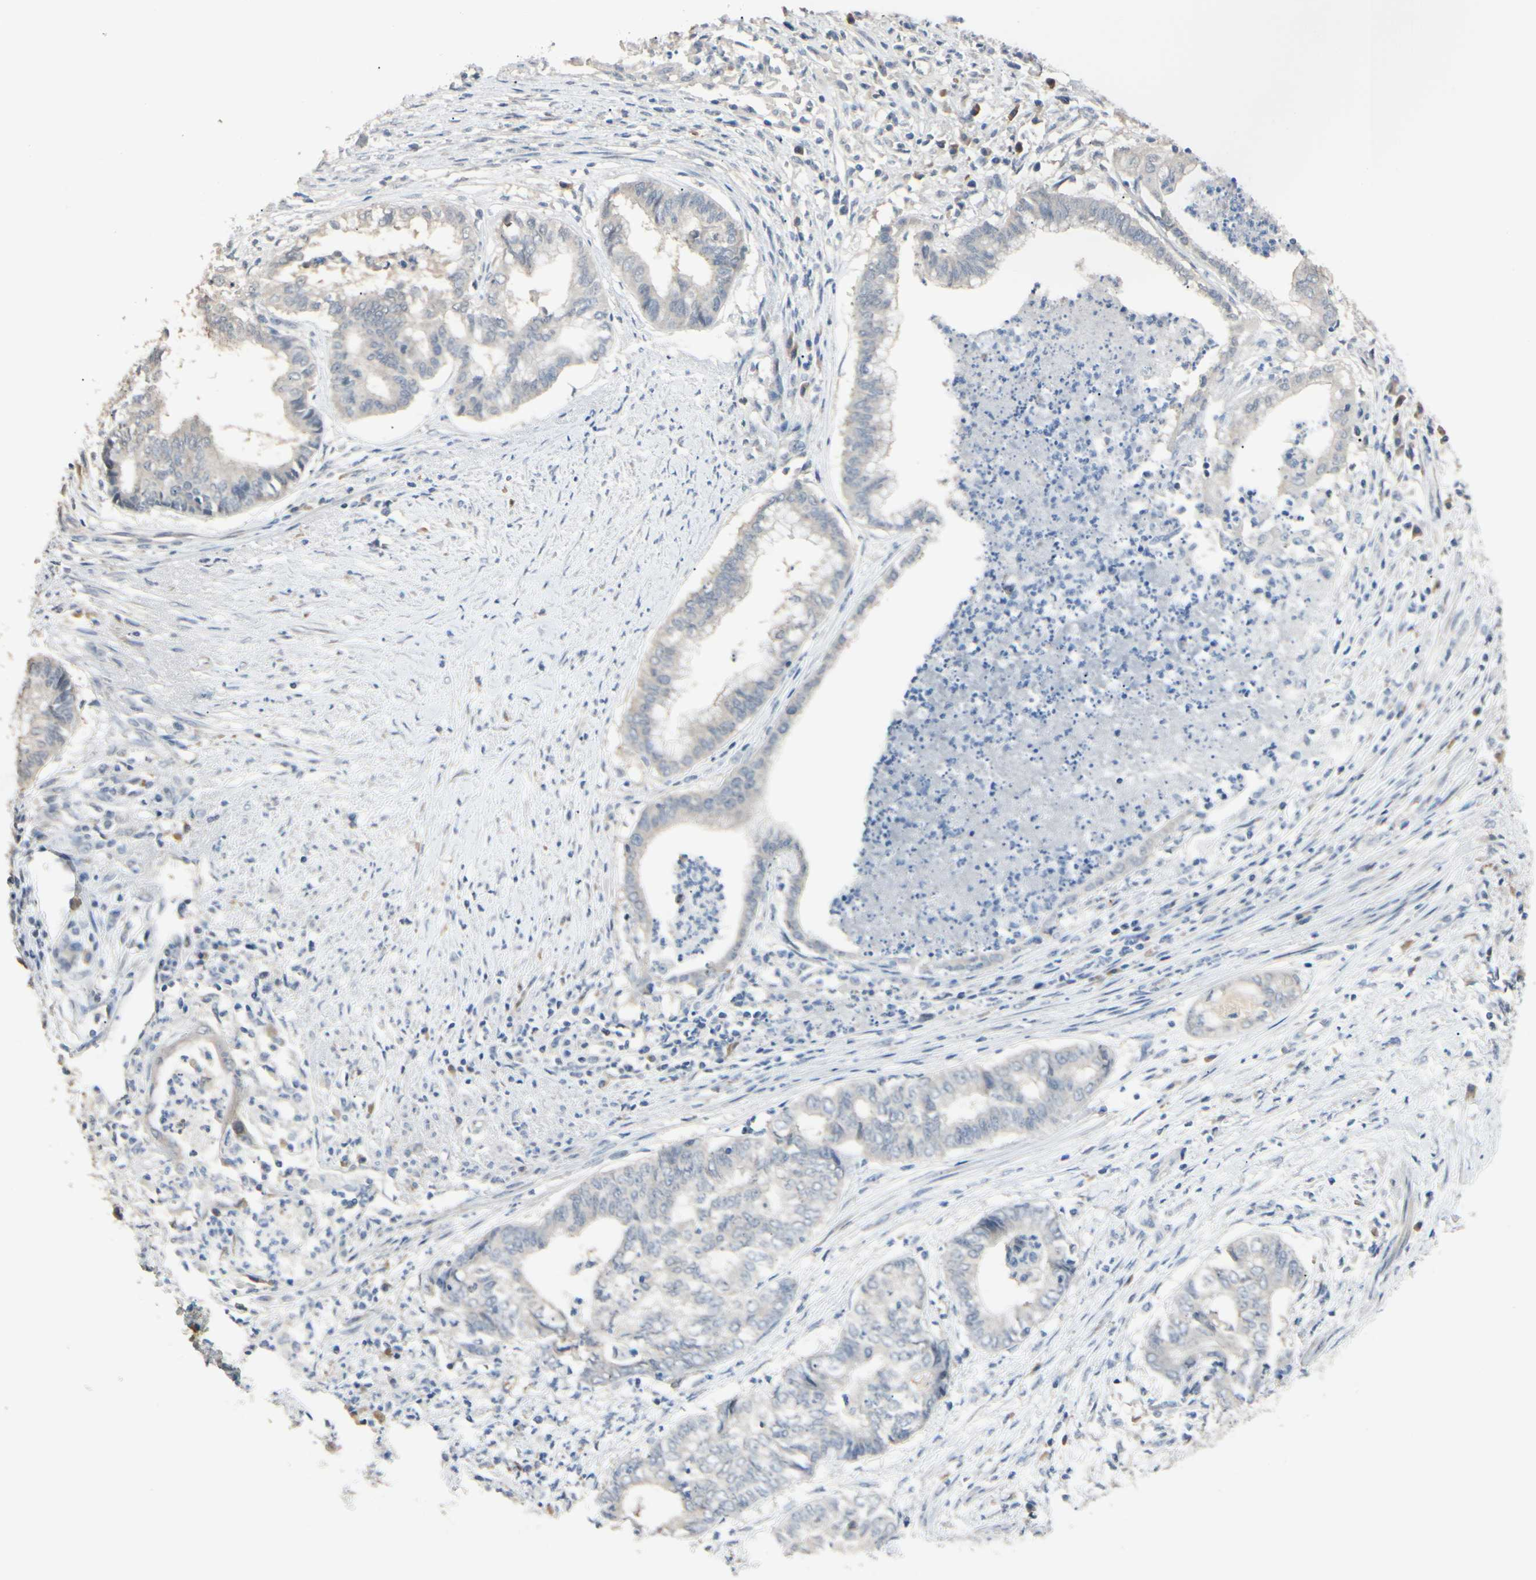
{"staining": {"intensity": "weak", "quantity": "<25%", "location": "cytoplasmic/membranous"}, "tissue": "endometrial cancer", "cell_type": "Tumor cells", "image_type": "cancer", "snomed": [{"axis": "morphology", "description": "Necrosis, NOS"}, {"axis": "morphology", "description": "Adenocarcinoma, NOS"}, {"axis": "topography", "description": "Endometrium"}], "caption": "Tumor cells show no significant positivity in endometrial cancer.", "gene": "GNE", "patient": {"sex": "female", "age": 79}}